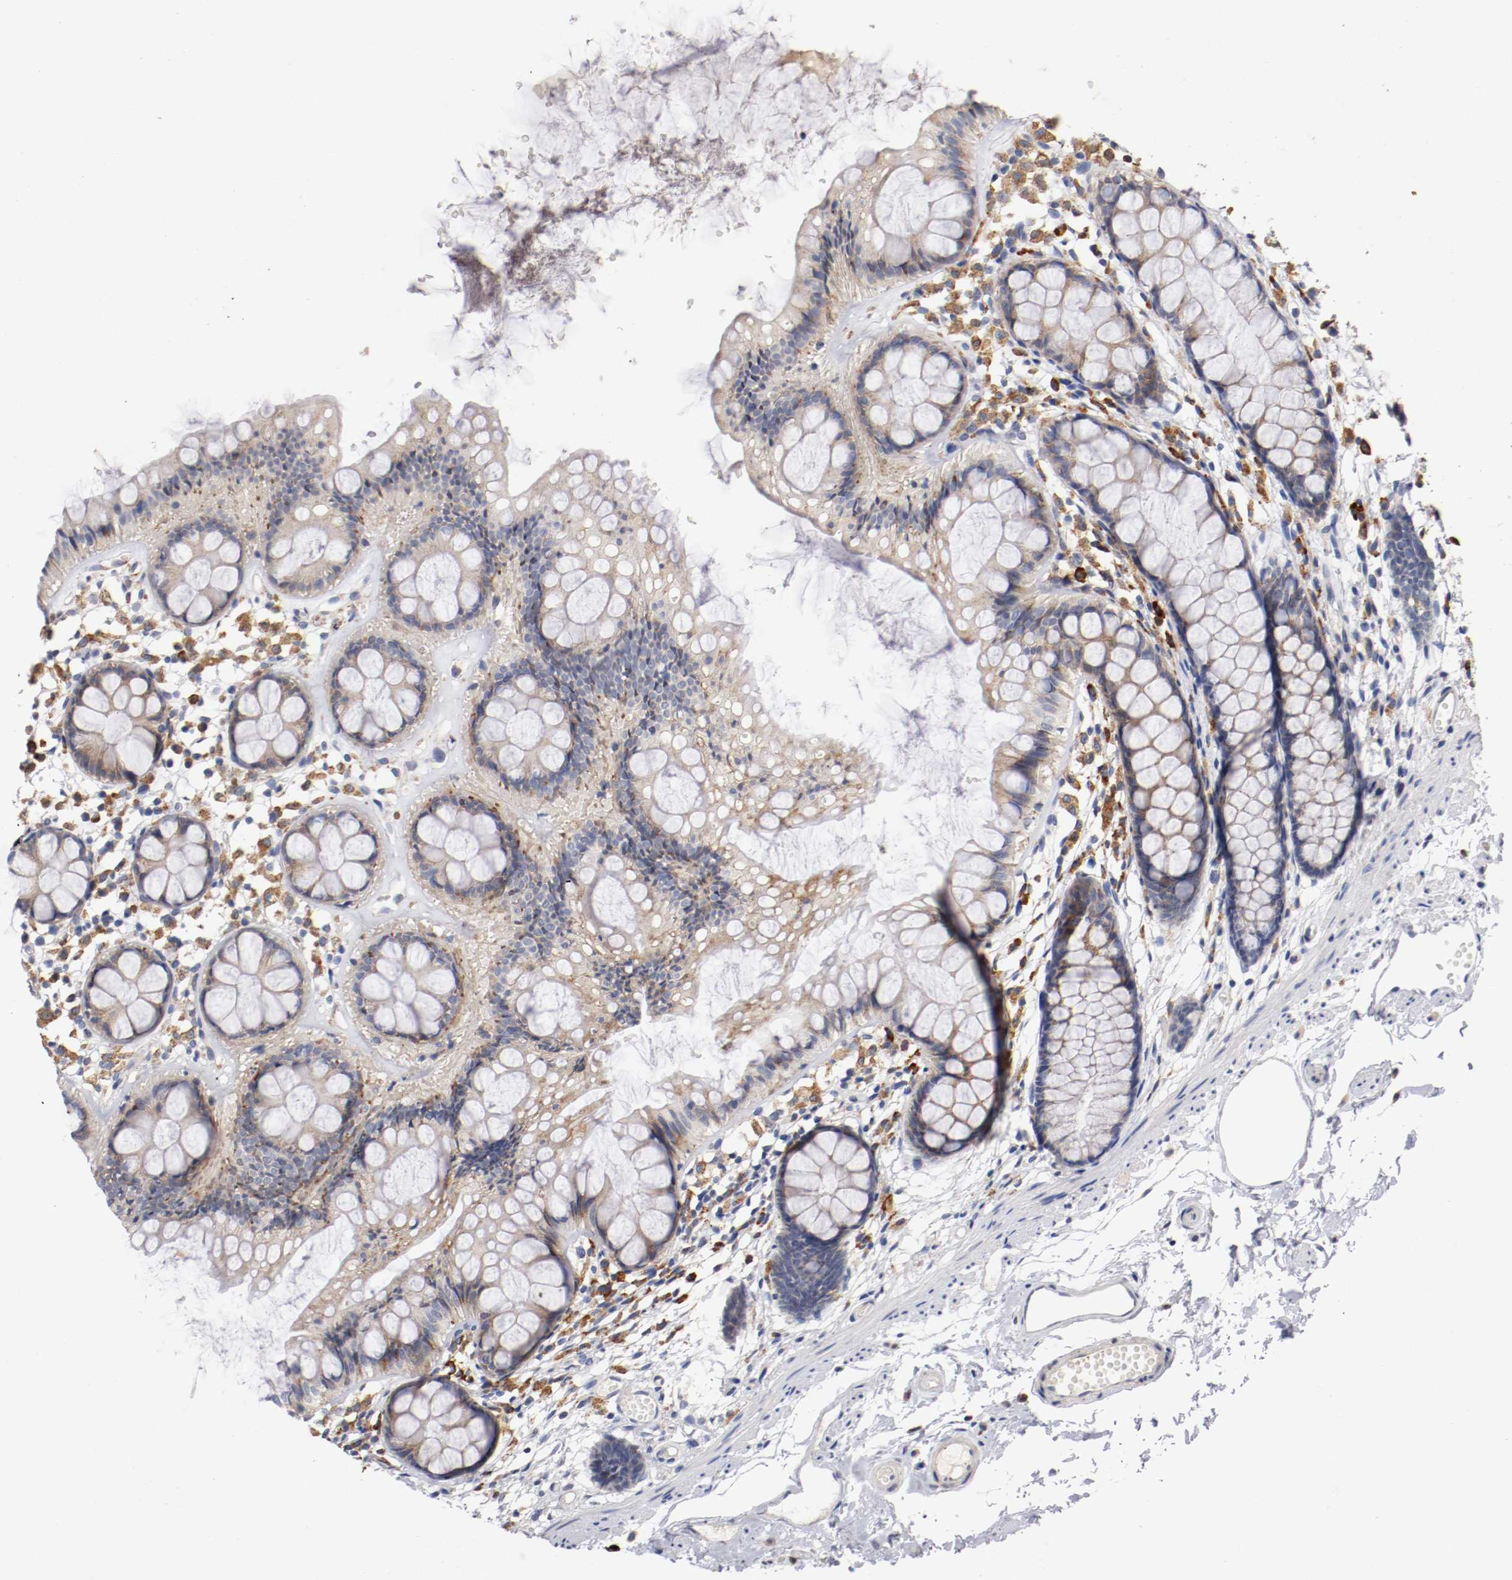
{"staining": {"intensity": "moderate", "quantity": ">75%", "location": "cytoplasmic/membranous"}, "tissue": "rectum", "cell_type": "Glandular cells", "image_type": "normal", "snomed": [{"axis": "morphology", "description": "Normal tissue, NOS"}, {"axis": "topography", "description": "Rectum"}], "caption": "Immunohistochemistry micrograph of benign rectum stained for a protein (brown), which reveals medium levels of moderate cytoplasmic/membranous staining in about >75% of glandular cells.", "gene": "TRAF2", "patient": {"sex": "female", "age": 66}}